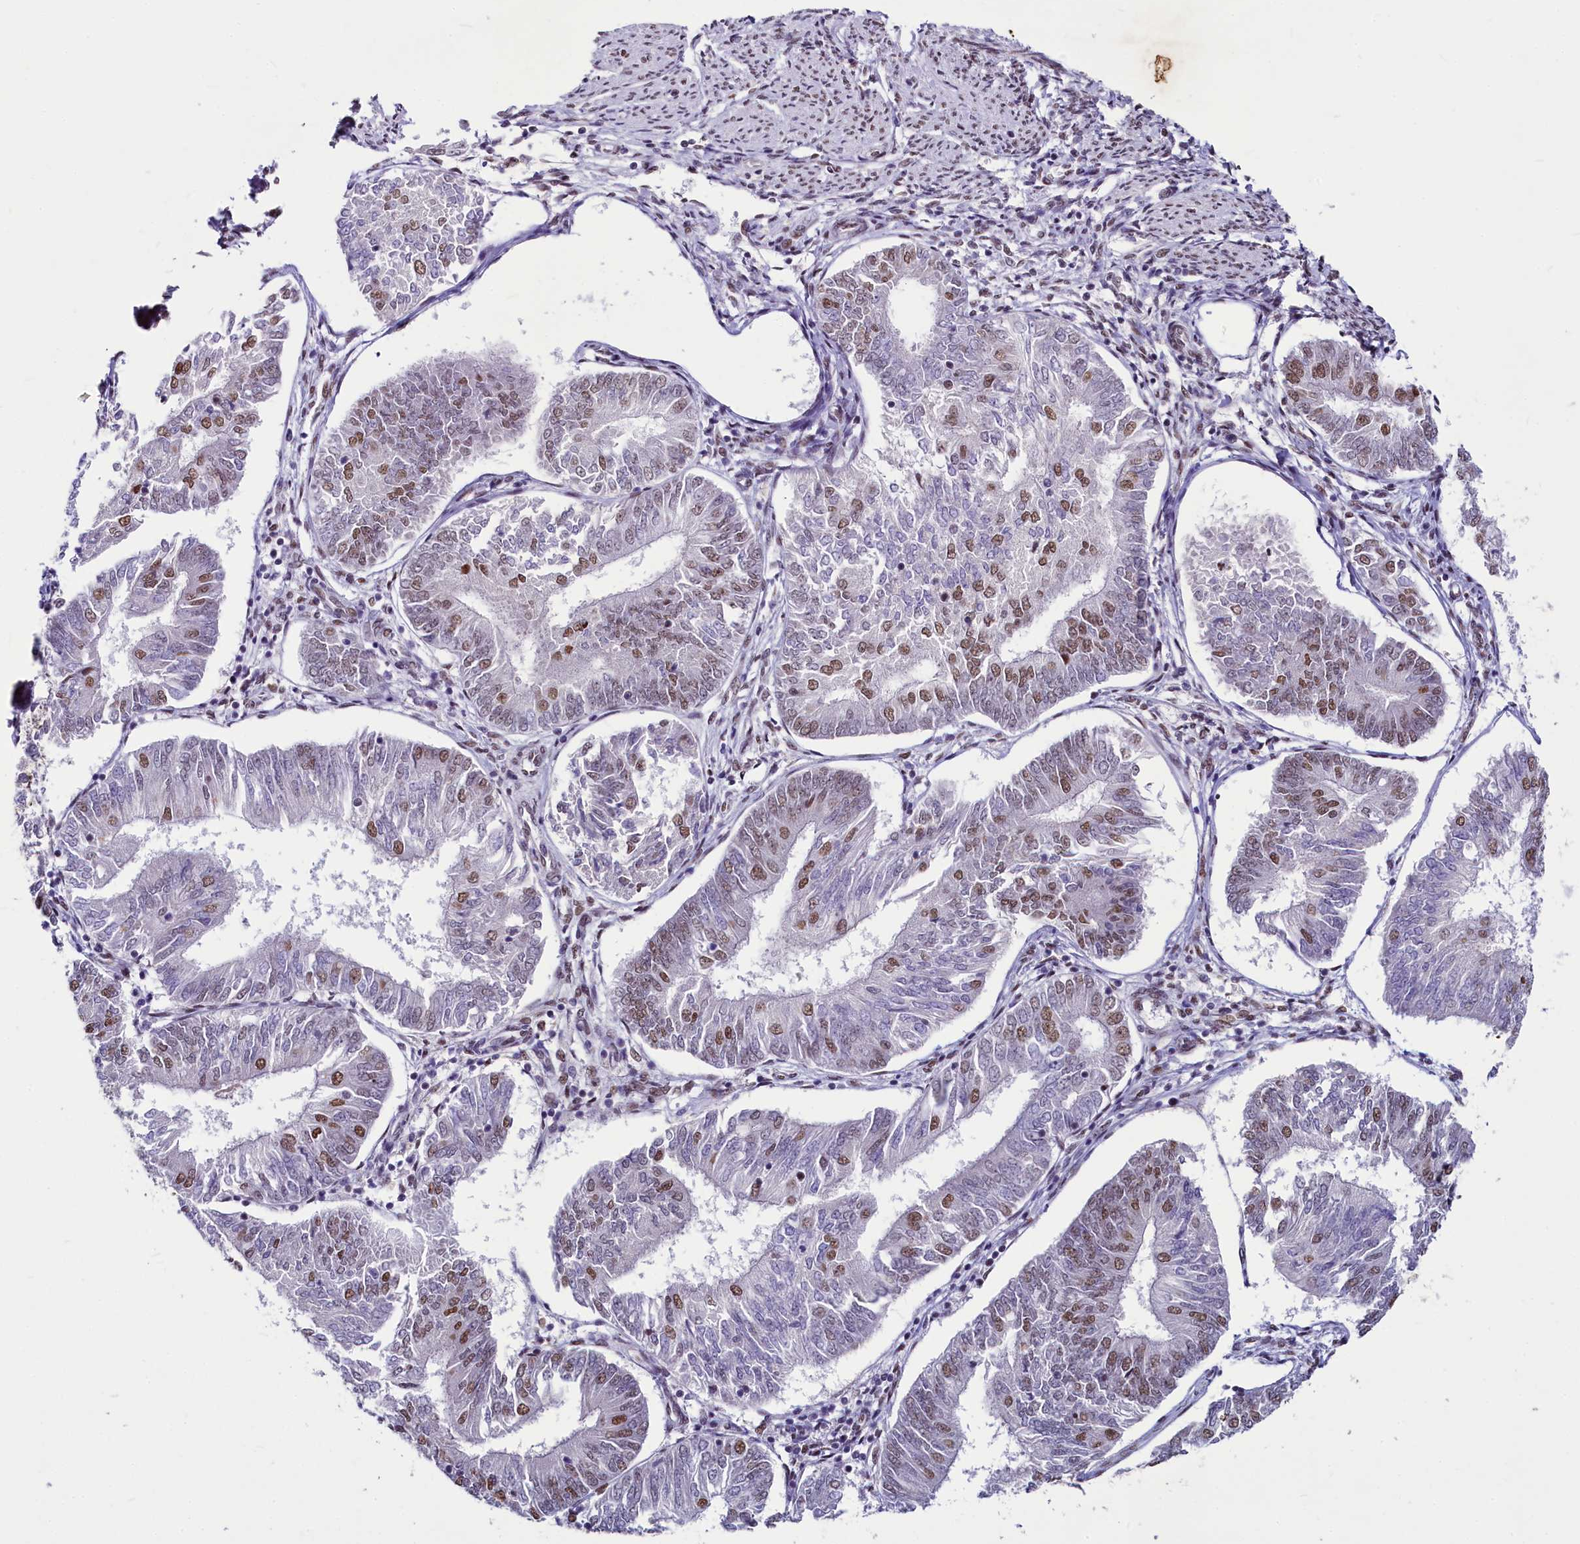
{"staining": {"intensity": "moderate", "quantity": "25%-75%", "location": "nuclear"}, "tissue": "endometrial cancer", "cell_type": "Tumor cells", "image_type": "cancer", "snomed": [{"axis": "morphology", "description": "Adenocarcinoma, NOS"}, {"axis": "topography", "description": "Endometrium"}], "caption": "High-magnification brightfield microscopy of endometrial adenocarcinoma stained with DAB (brown) and counterstained with hematoxylin (blue). tumor cells exhibit moderate nuclear positivity is seen in about25%-75% of cells.", "gene": "PARPBP", "patient": {"sex": "female", "age": 58}}